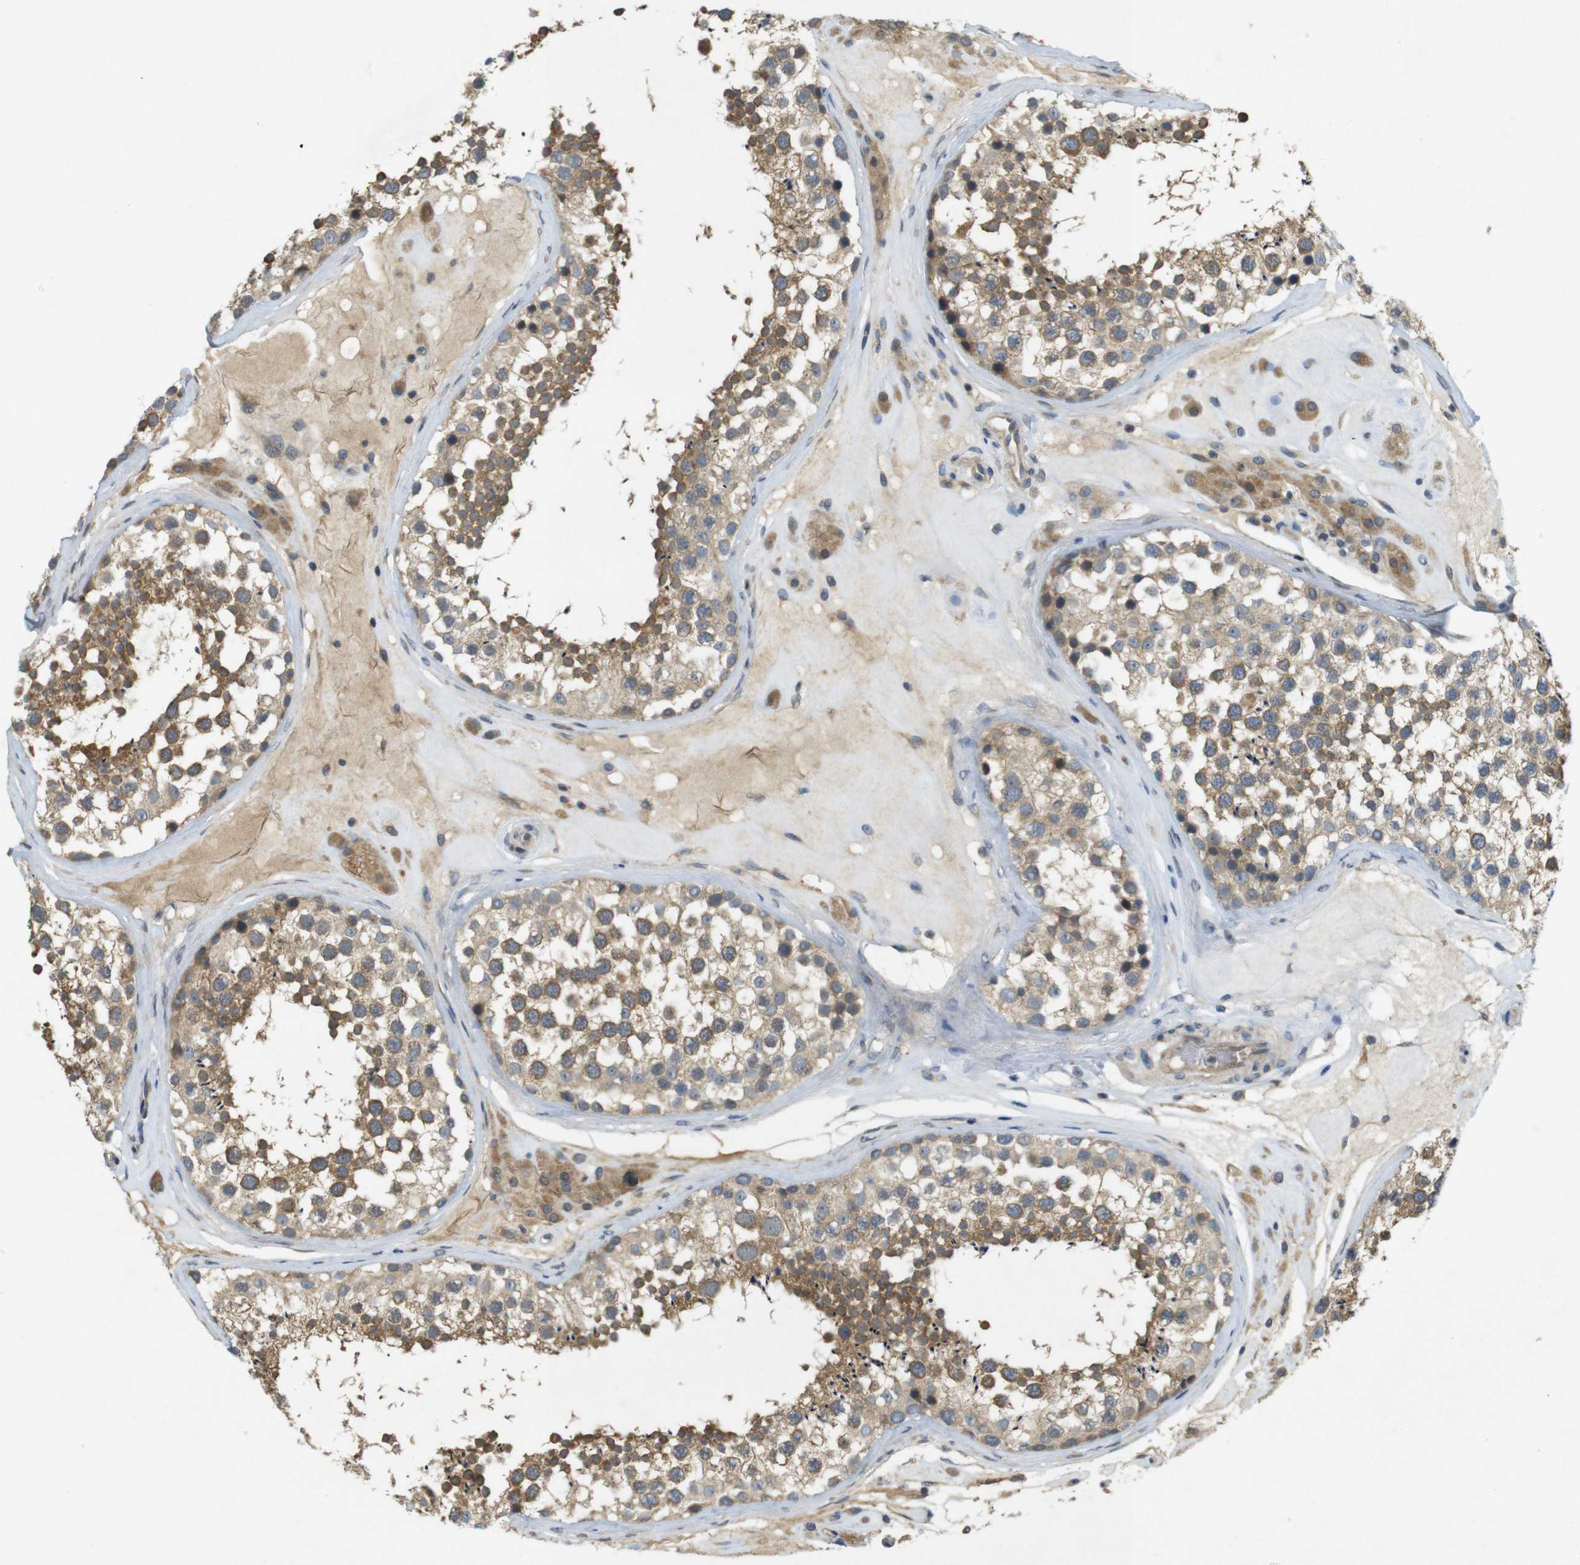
{"staining": {"intensity": "moderate", "quantity": ">75%", "location": "cytoplasmic/membranous"}, "tissue": "testis", "cell_type": "Cells in seminiferous ducts", "image_type": "normal", "snomed": [{"axis": "morphology", "description": "Normal tissue, NOS"}, {"axis": "topography", "description": "Testis"}], "caption": "Protein staining of unremarkable testis reveals moderate cytoplasmic/membranous positivity in approximately >75% of cells in seminiferous ducts.", "gene": "CLTC", "patient": {"sex": "male", "age": 46}}